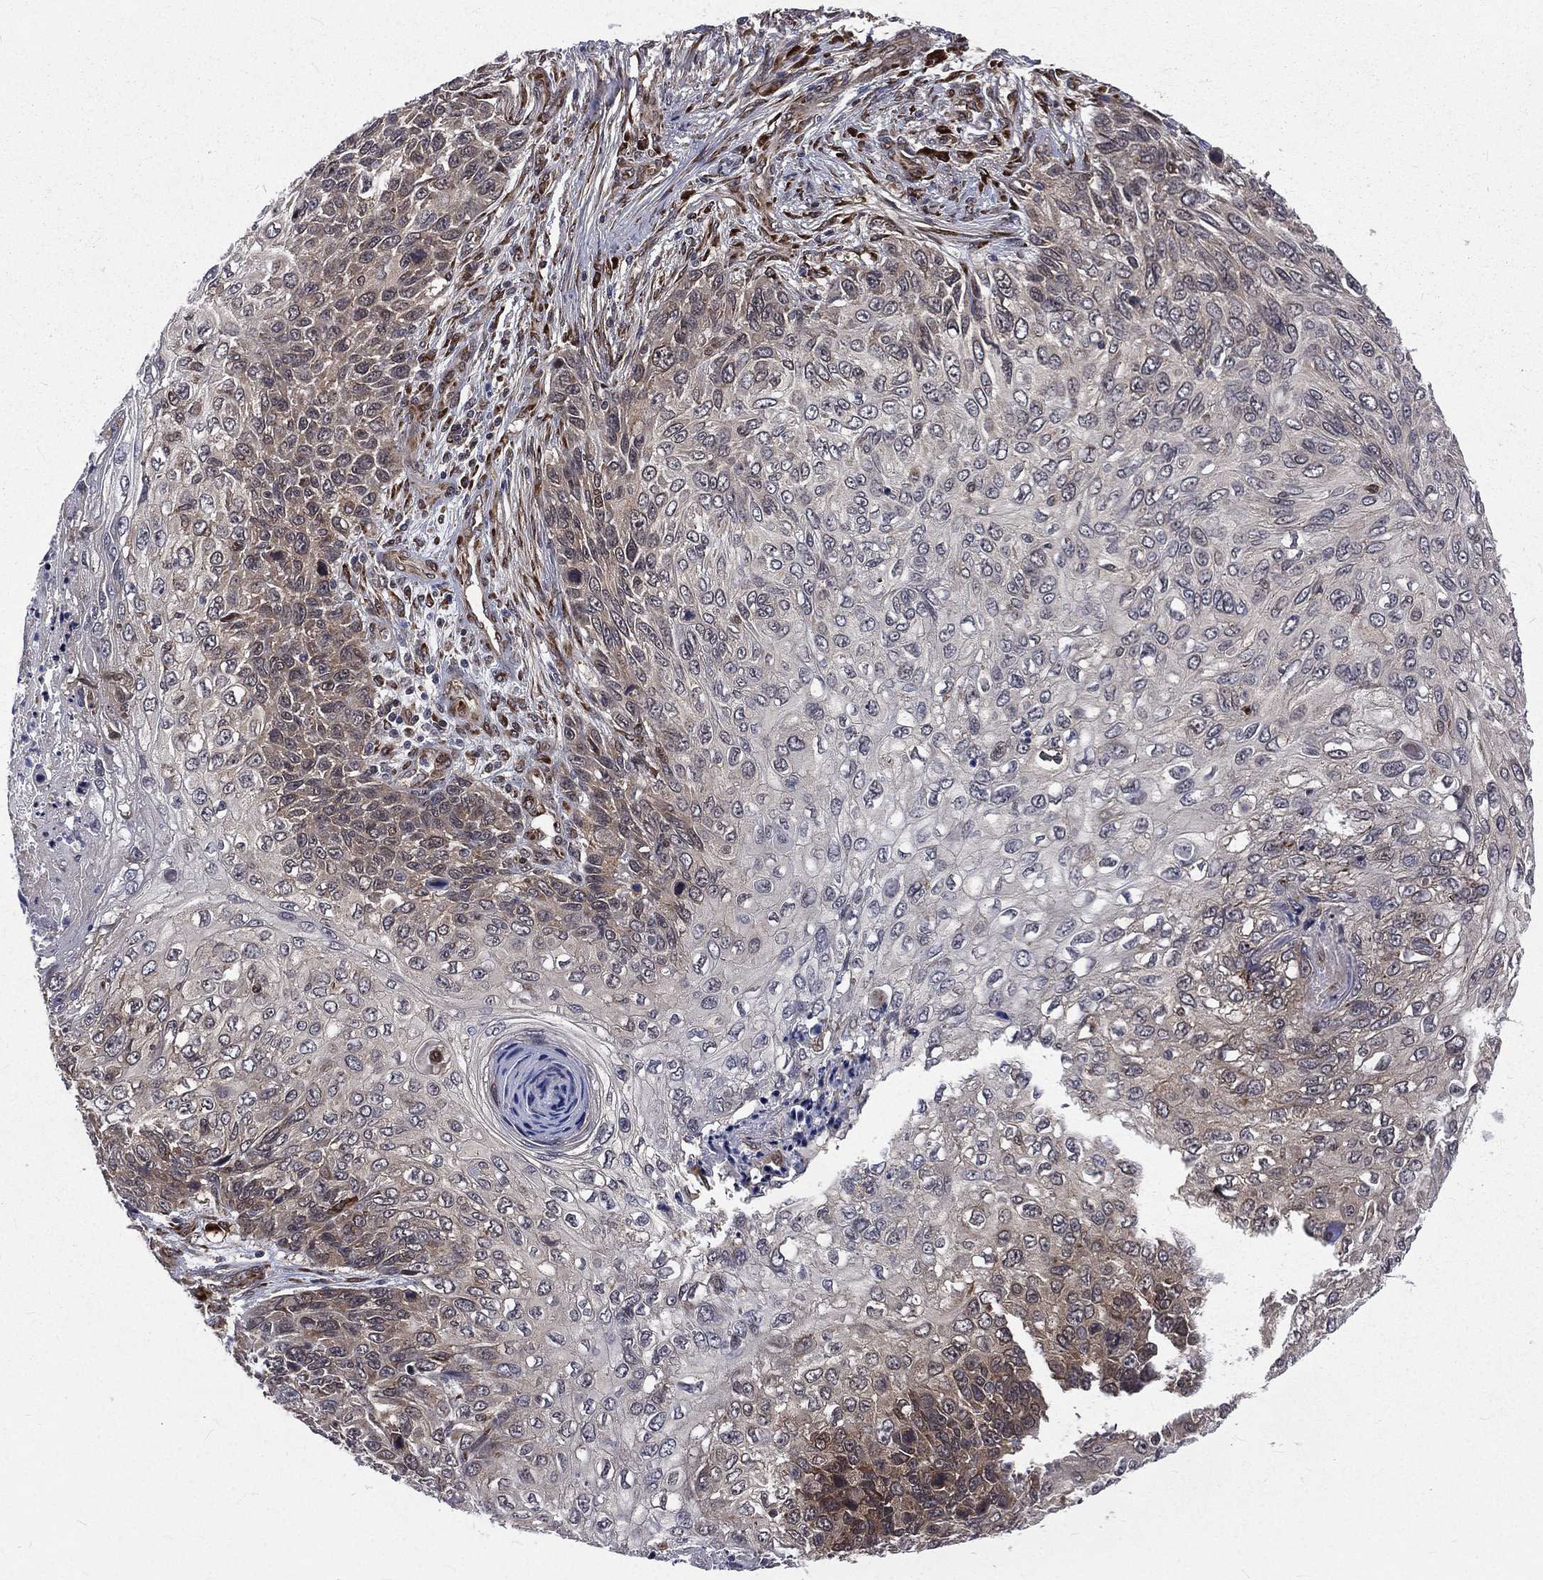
{"staining": {"intensity": "negative", "quantity": "none", "location": "none"}, "tissue": "skin cancer", "cell_type": "Tumor cells", "image_type": "cancer", "snomed": [{"axis": "morphology", "description": "Squamous cell carcinoma, NOS"}, {"axis": "topography", "description": "Skin"}], "caption": "Immunohistochemistry (IHC) micrograph of human skin cancer (squamous cell carcinoma) stained for a protein (brown), which reveals no staining in tumor cells.", "gene": "ARL3", "patient": {"sex": "male", "age": 92}}